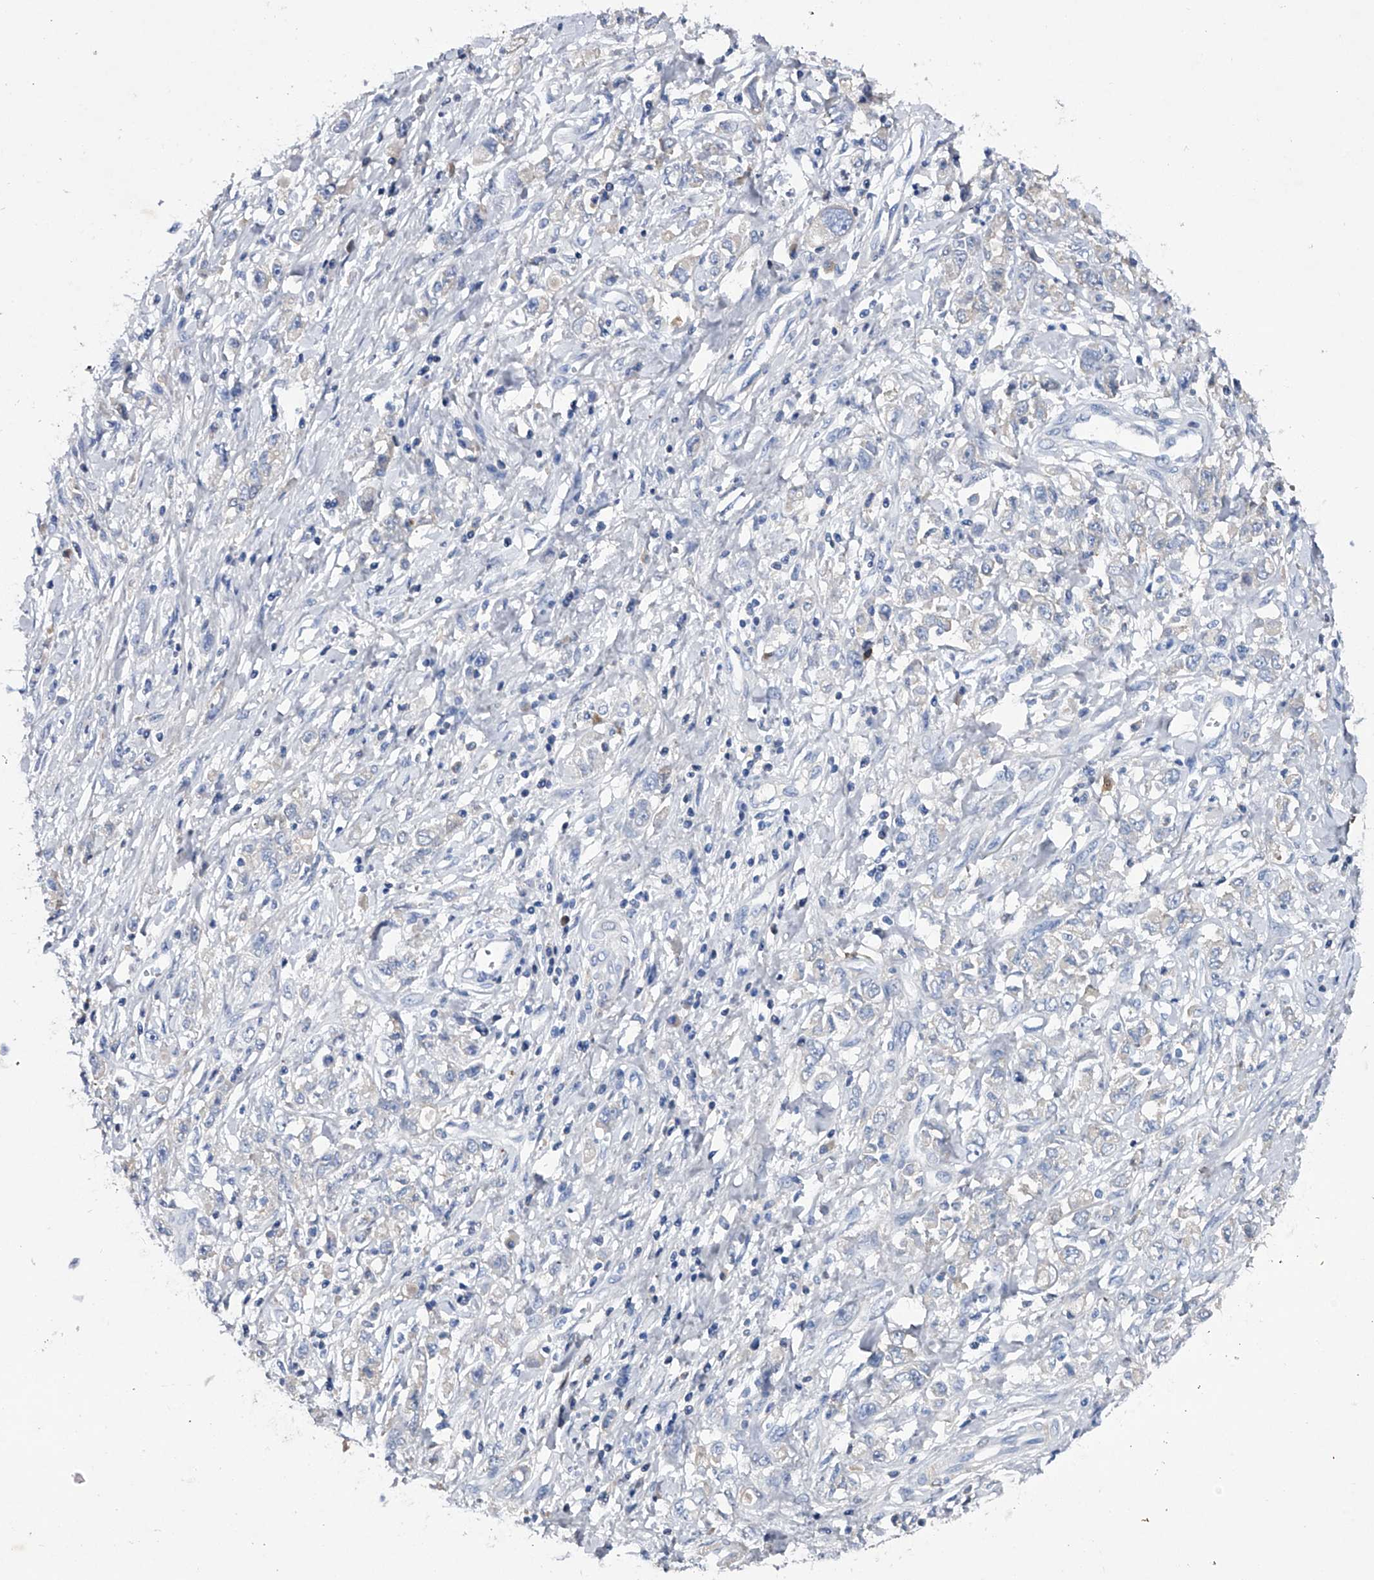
{"staining": {"intensity": "negative", "quantity": "none", "location": "none"}, "tissue": "stomach cancer", "cell_type": "Tumor cells", "image_type": "cancer", "snomed": [{"axis": "morphology", "description": "Adenocarcinoma, NOS"}, {"axis": "topography", "description": "Stomach"}], "caption": "This is an immunohistochemistry (IHC) histopathology image of stomach adenocarcinoma. There is no staining in tumor cells.", "gene": "ASNS", "patient": {"sex": "female", "age": 76}}